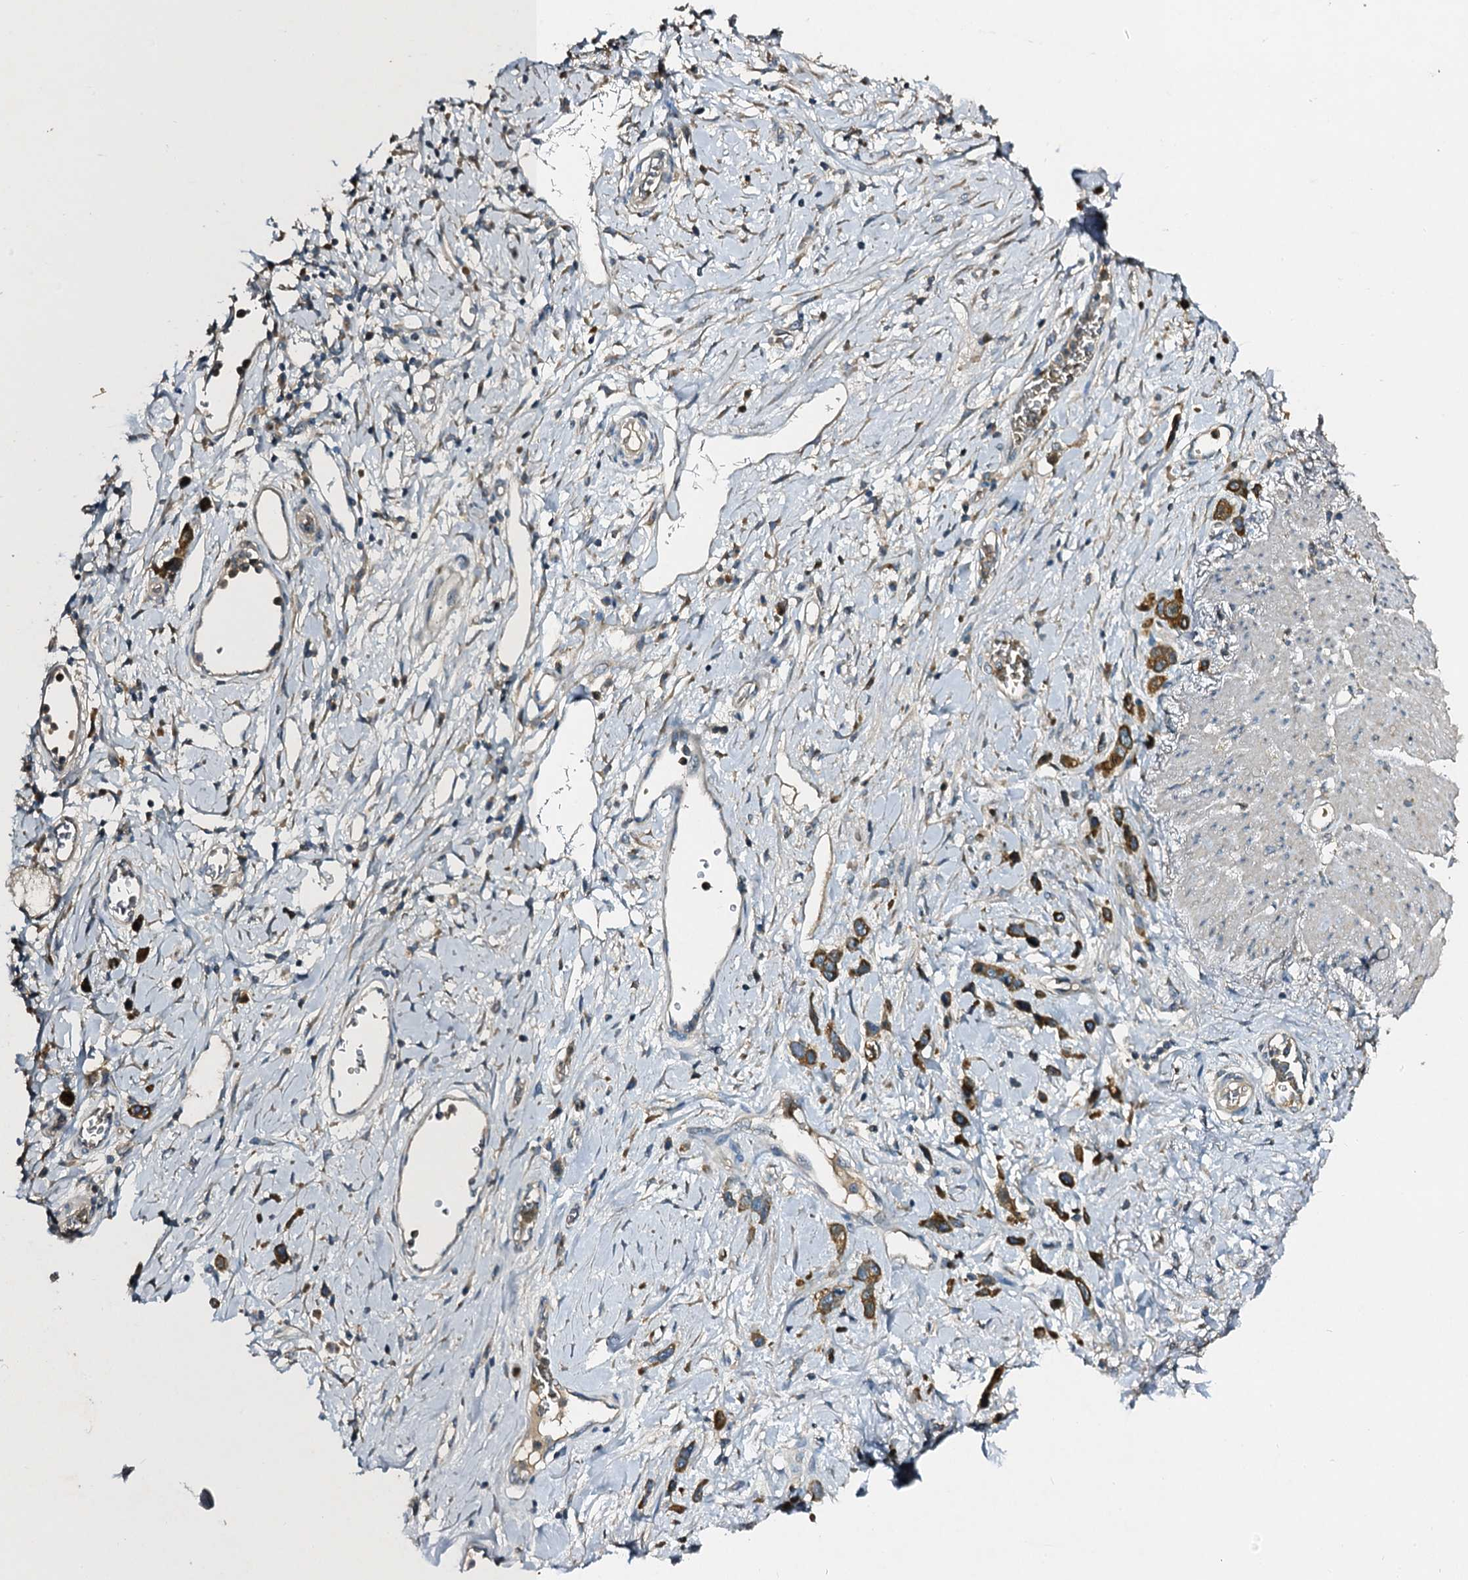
{"staining": {"intensity": "moderate", "quantity": ">75%", "location": "cytoplasmic/membranous"}, "tissue": "stomach cancer", "cell_type": "Tumor cells", "image_type": "cancer", "snomed": [{"axis": "morphology", "description": "Adenocarcinoma, NOS"}, {"axis": "morphology", "description": "Adenocarcinoma, High grade"}, {"axis": "topography", "description": "Stomach, upper"}, {"axis": "topography", "description": "Stomach, lower"}], "caption": "Human adenocarcinoma (stomach) stained with a brown dye demonstrates moderate cytoplasmic/membranous positive positivity in about >75% of tumor cells.", "gene": "SLC11A2", "patient": {"sex": "female", "age": 65}}